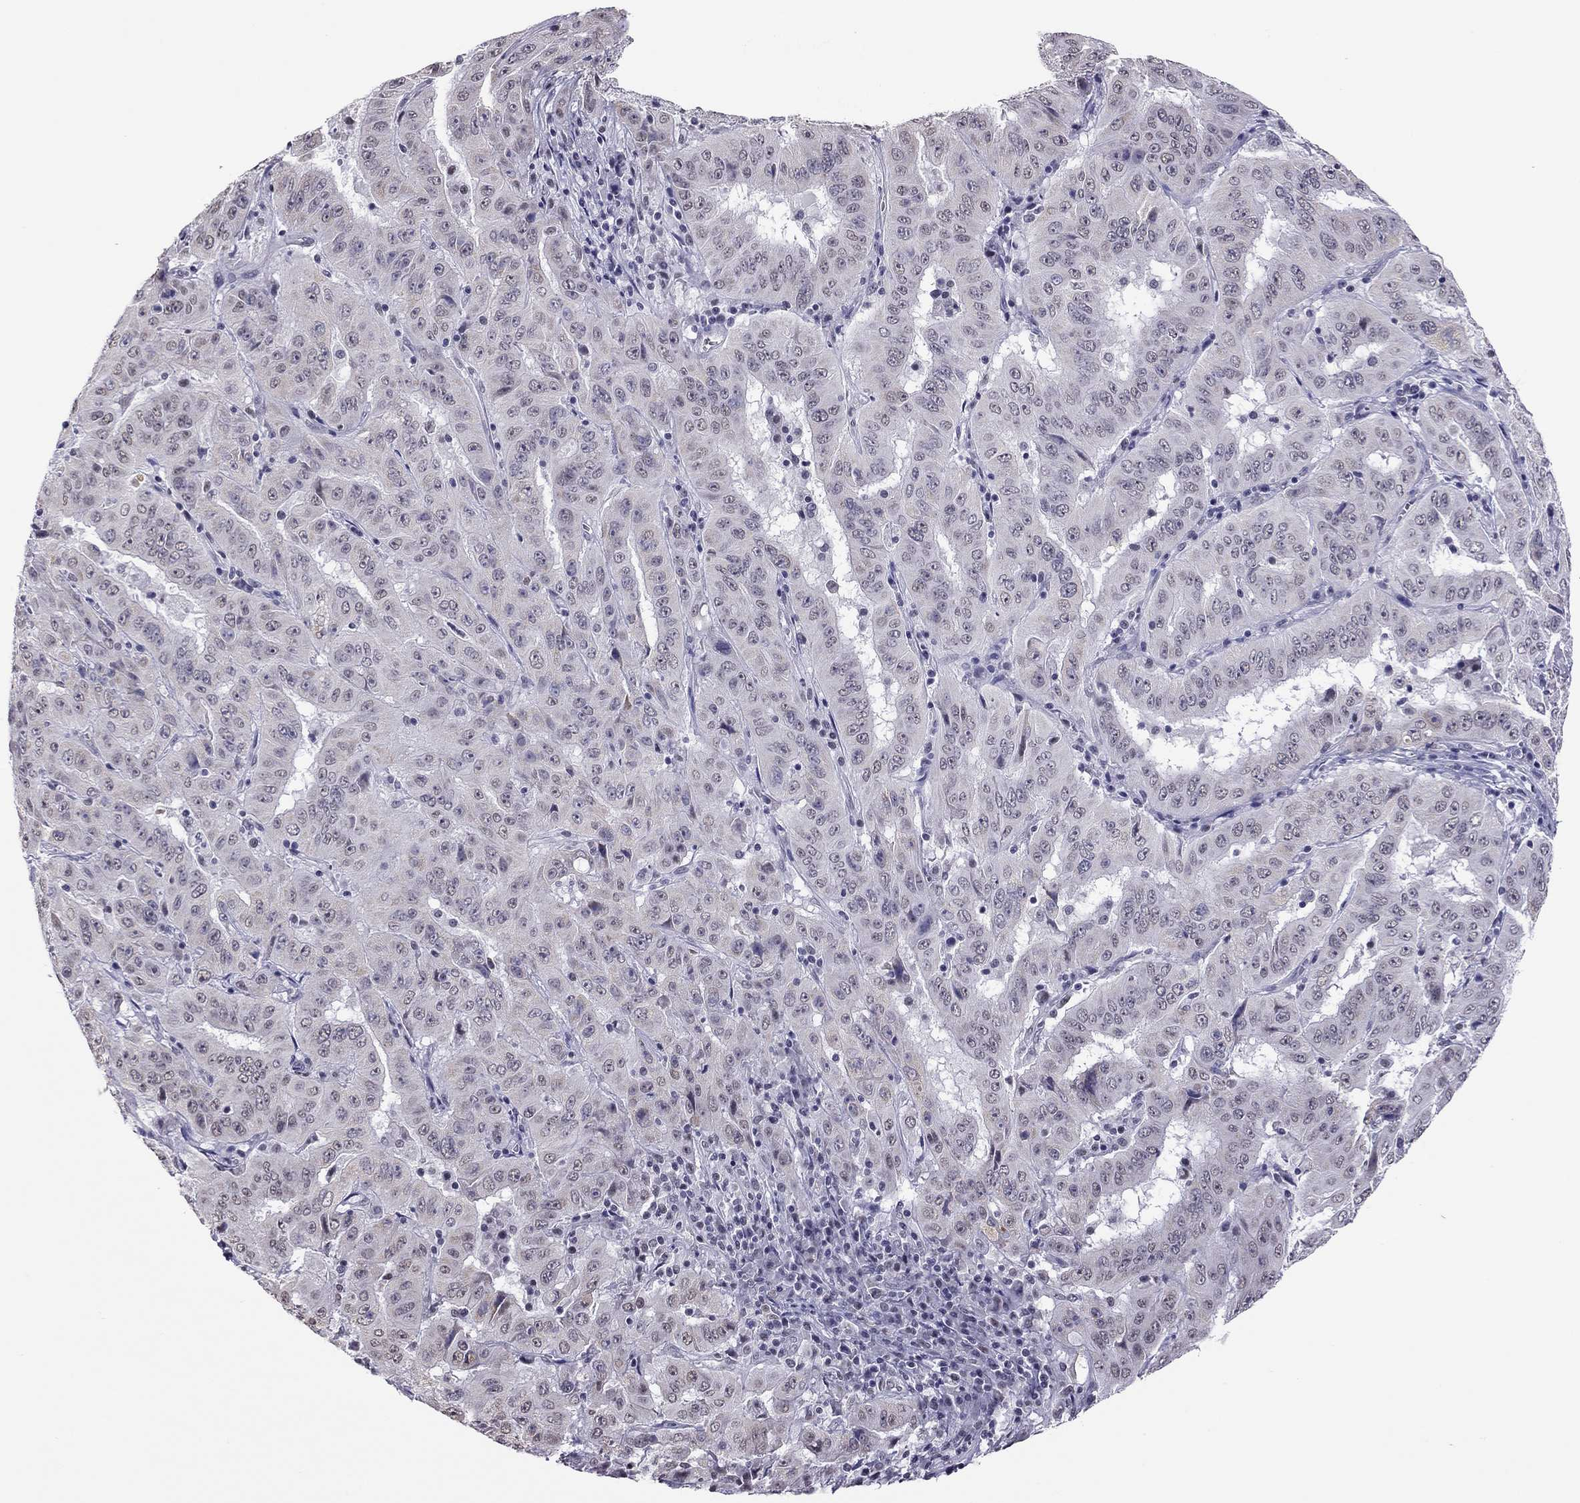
{"staining": {"intensity": "negative", "quantity": "none", "location": "none"}, "tissue": "pancreatic cancer", "cell_type": "Tumor cells", "image_type": "cancer", "snomed": [{"axis": "morphology", "description": "Adenocarcinoma, NOS"}, {"axis": "topography", "description": "Pancreas"}], "caption": "A histopathology image of adenocarcinoma (pancreatic) stained for a protein displays no brown staining in tumor cells.", "gene": "PPP1R3A", "patient": {"sex": "male", "age": 63}}